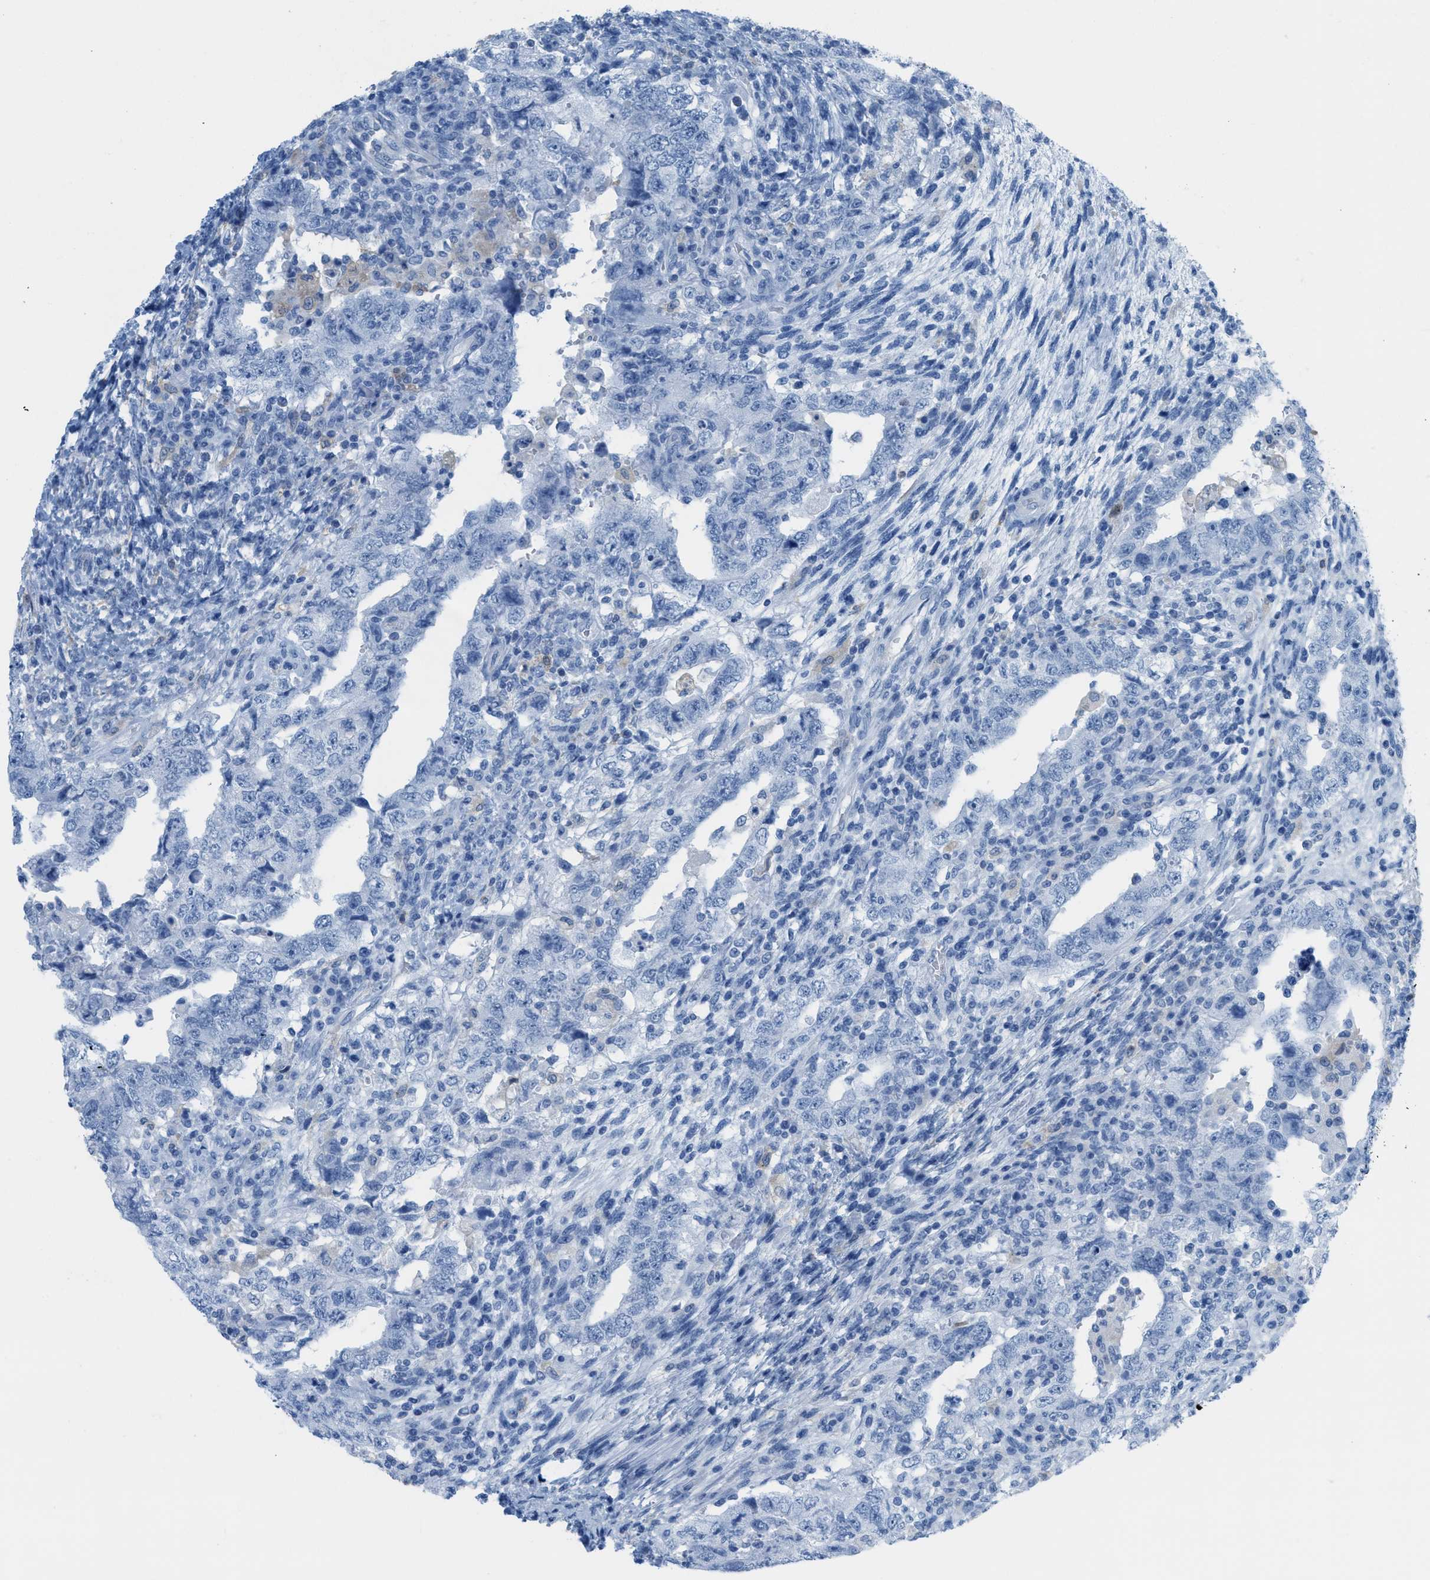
{"staining": {"intensity": "negative", "quantity": "none", "location": "none"}, "tissue": "testis cancer", "cell_type": "Tumor cells", "image_type": "cancer", "snomed": [{"axis": "morphology", "description": "Carcinoma, Embryonal, NOS"}, {"axis": "topography", "description": "Testis"}], "caption": "This is an immunohistochemistry histopathology image of embryonal carcinoma (testis). There is no positivity in tumor cells.", "gene": "ASGR1", "patient": {"sex": "male", "age": 26}}